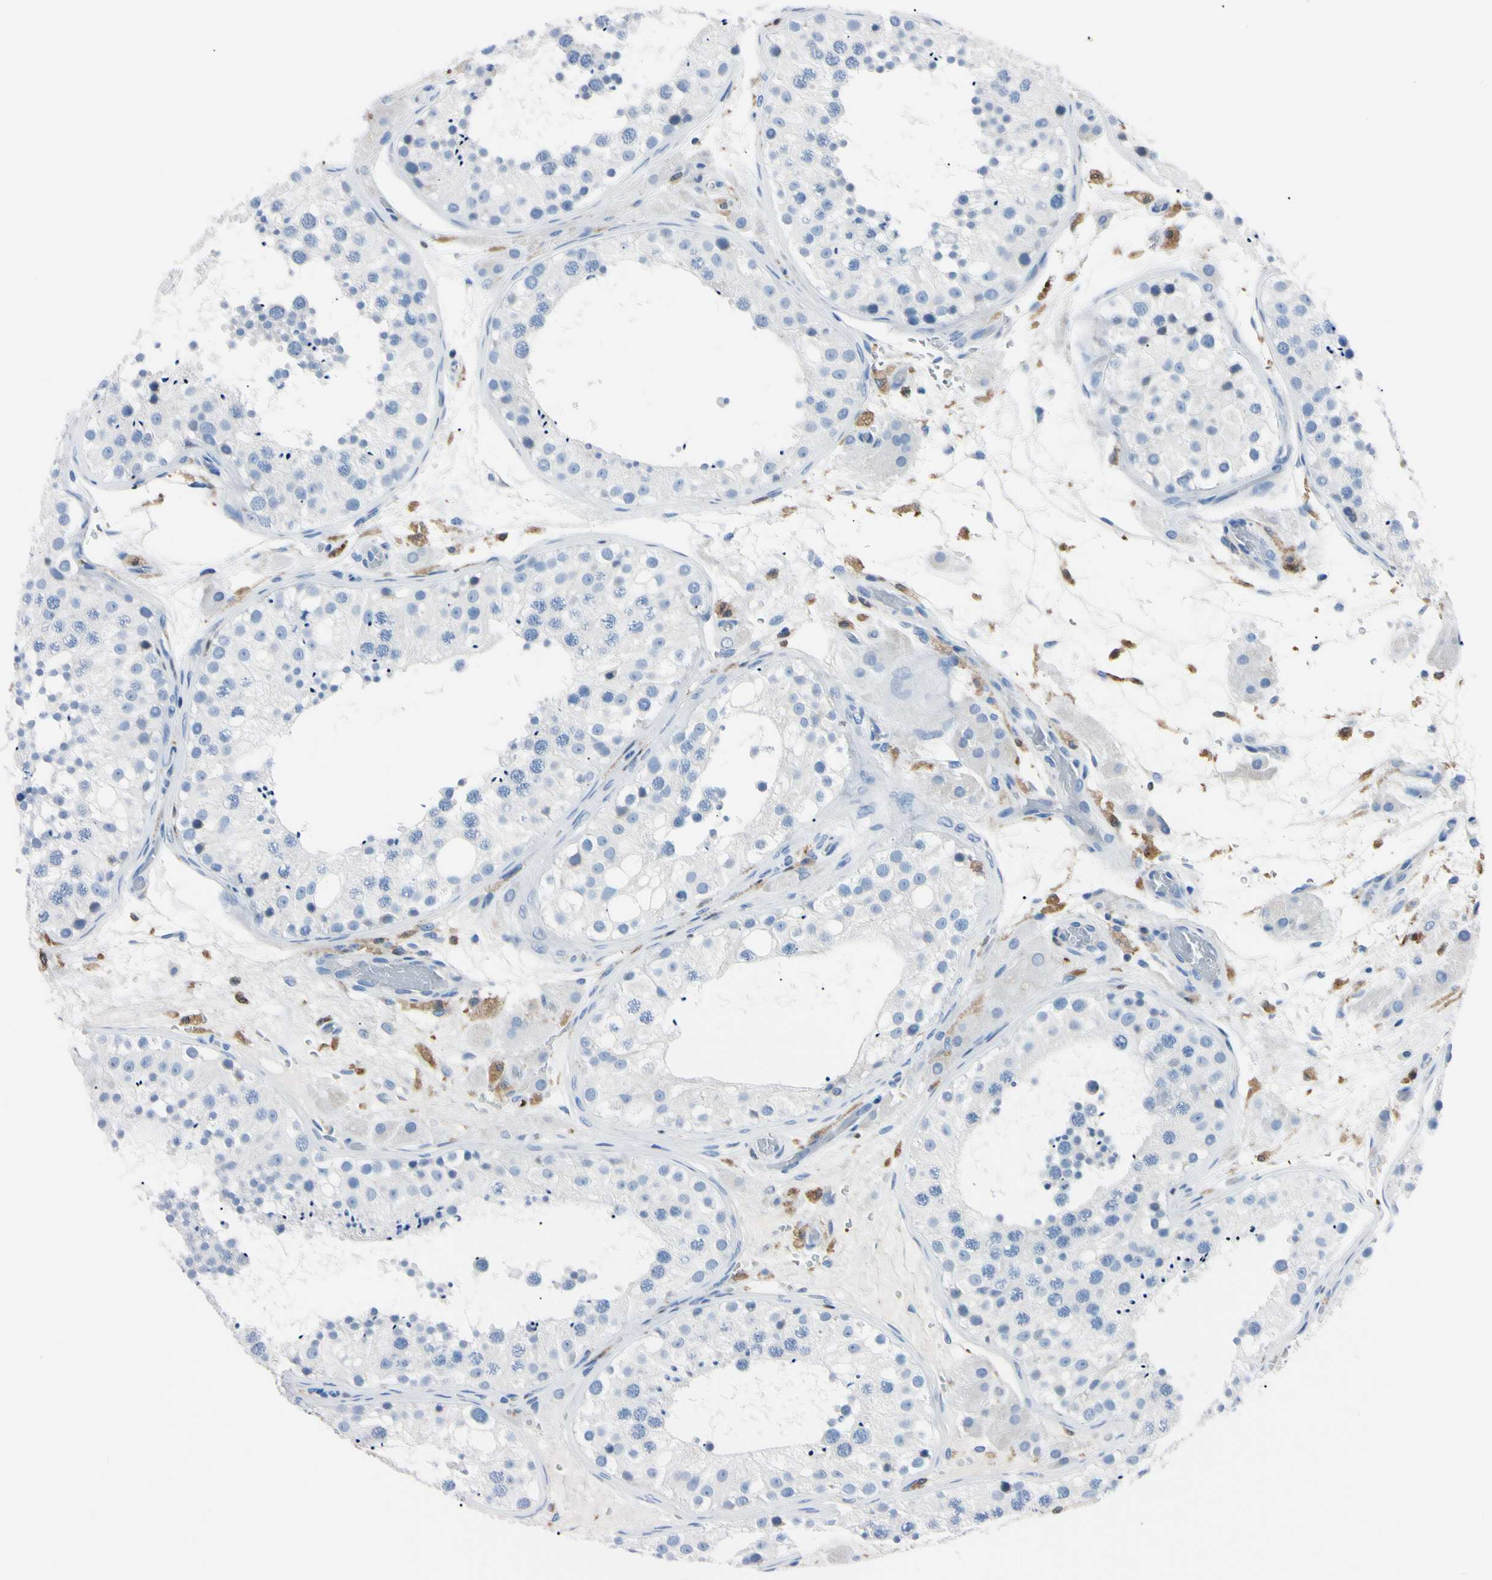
{"staining": {"intensity": "negative", "quantity": "none", "location": "none"}, "tissue": "testis", "cell_type": "Cells in seminiferous ducts", "image_type": "normal", "snomed": [{"axis": "morphology", "description": "Normal tissue, NOS"}, {"axis": "topography", "description": "Testis"}], "caption": "Protein analysis of normal testis shows no significant staining in cells in seminiferous ducts. (Brightfield microscopy of DAB (3,3'-diaminobenzidine) IHC at high magnification).", "gene": "NCF4", "patient": {"sex": "male", "age": 26}}